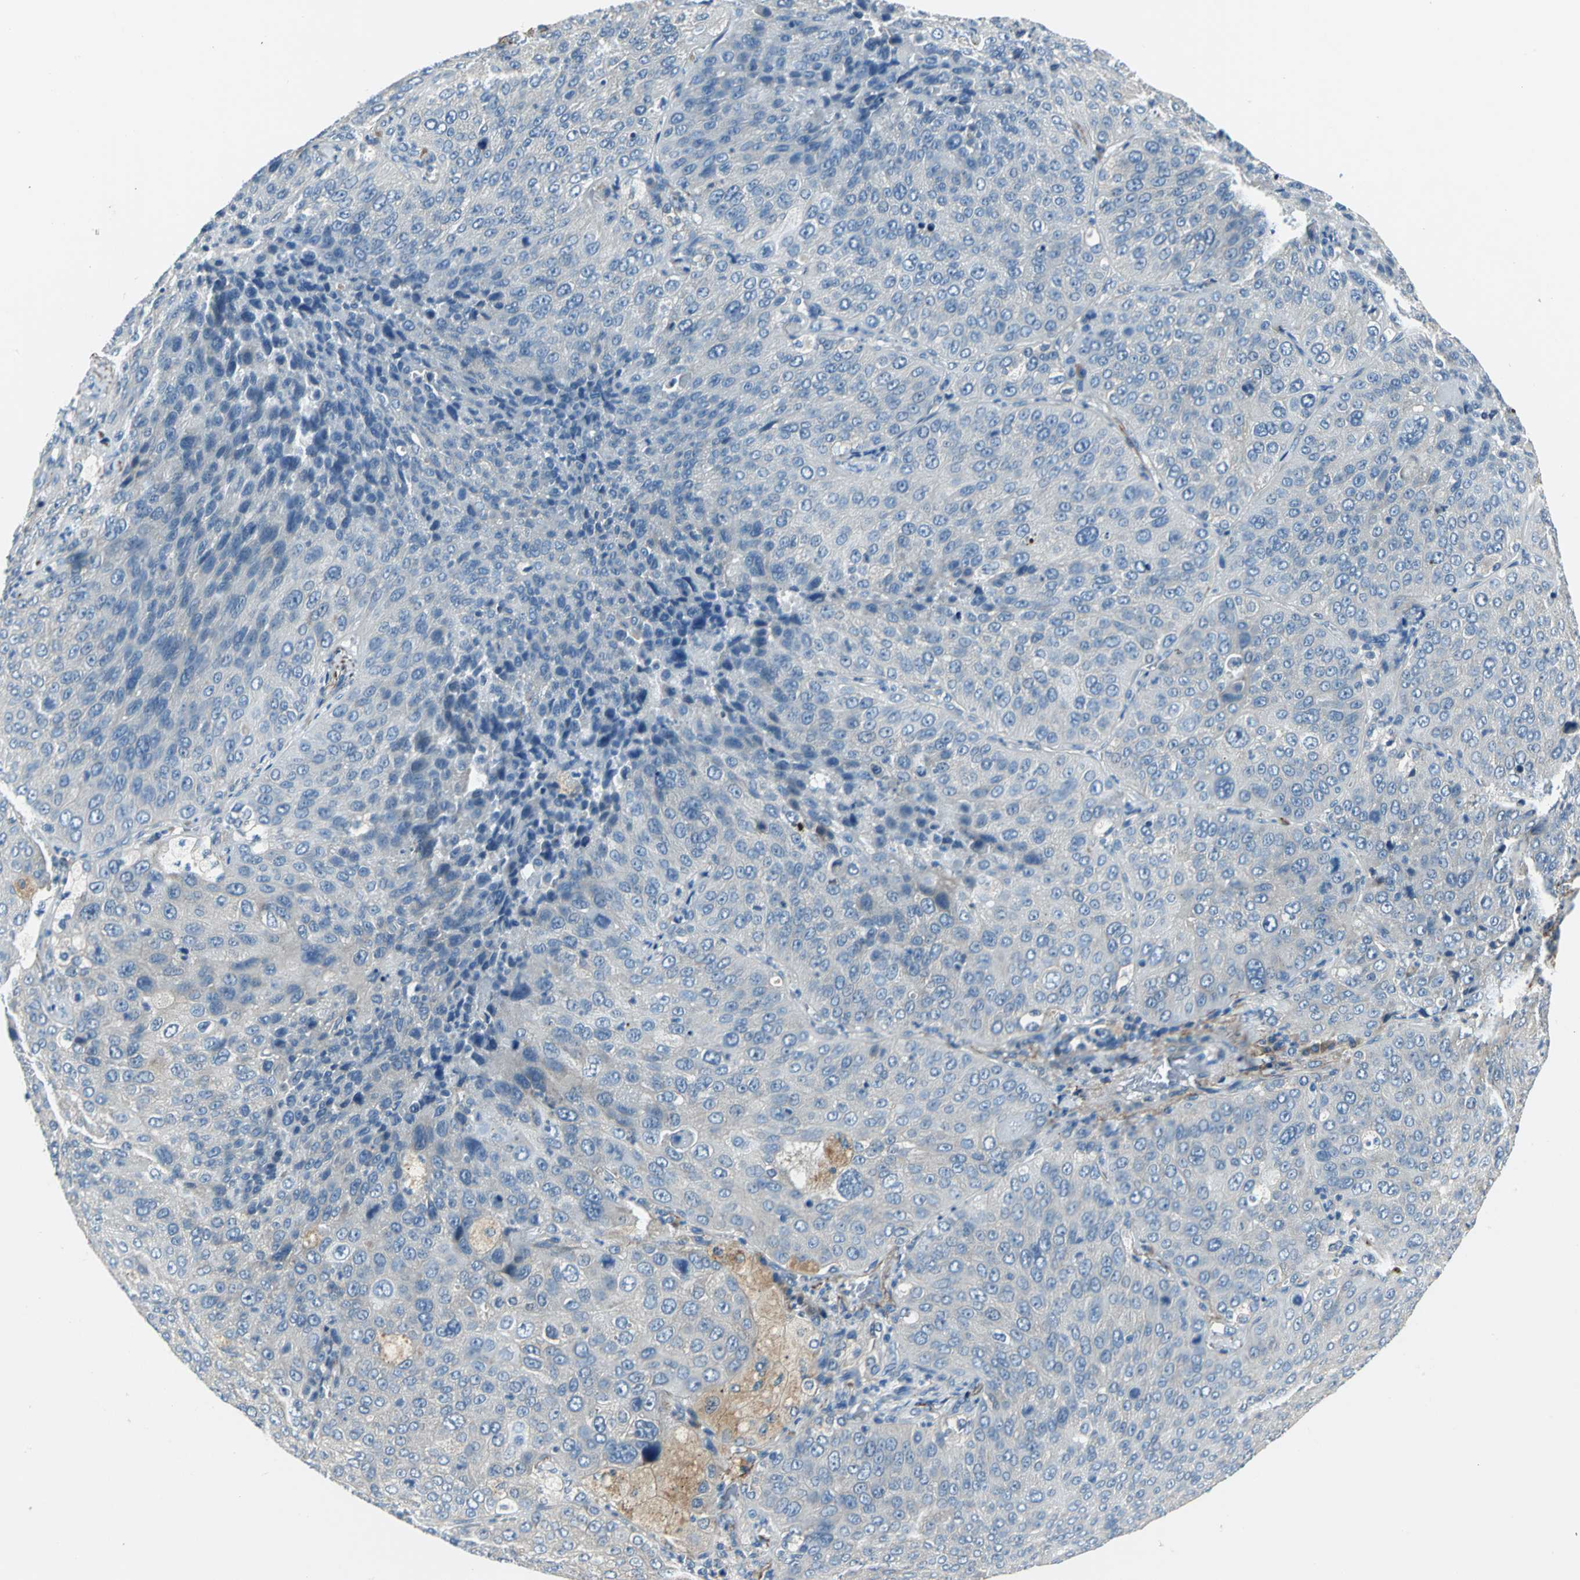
{"staining": {"intensity": "weak", "quantity": "25%-75%", "location": "cytoplasmic/membranous"}, "tissue": "lung cancer", "cell_type": "Tumor cells", "image_type": "cancer", "snomed": [{"axis": "morphology", "description": "Squamous cell carcinoma, NOS"}, {"axis": "topography", "description": "Lung"}], "caption": "Immunohistochemistry of human lung cancer shows low levels of weak cytoplasmic/membranous staining in about 25%-75% of tumor cells.", "gene": "SLC16A7", "patient": {"sex": "male", "age": 54}}